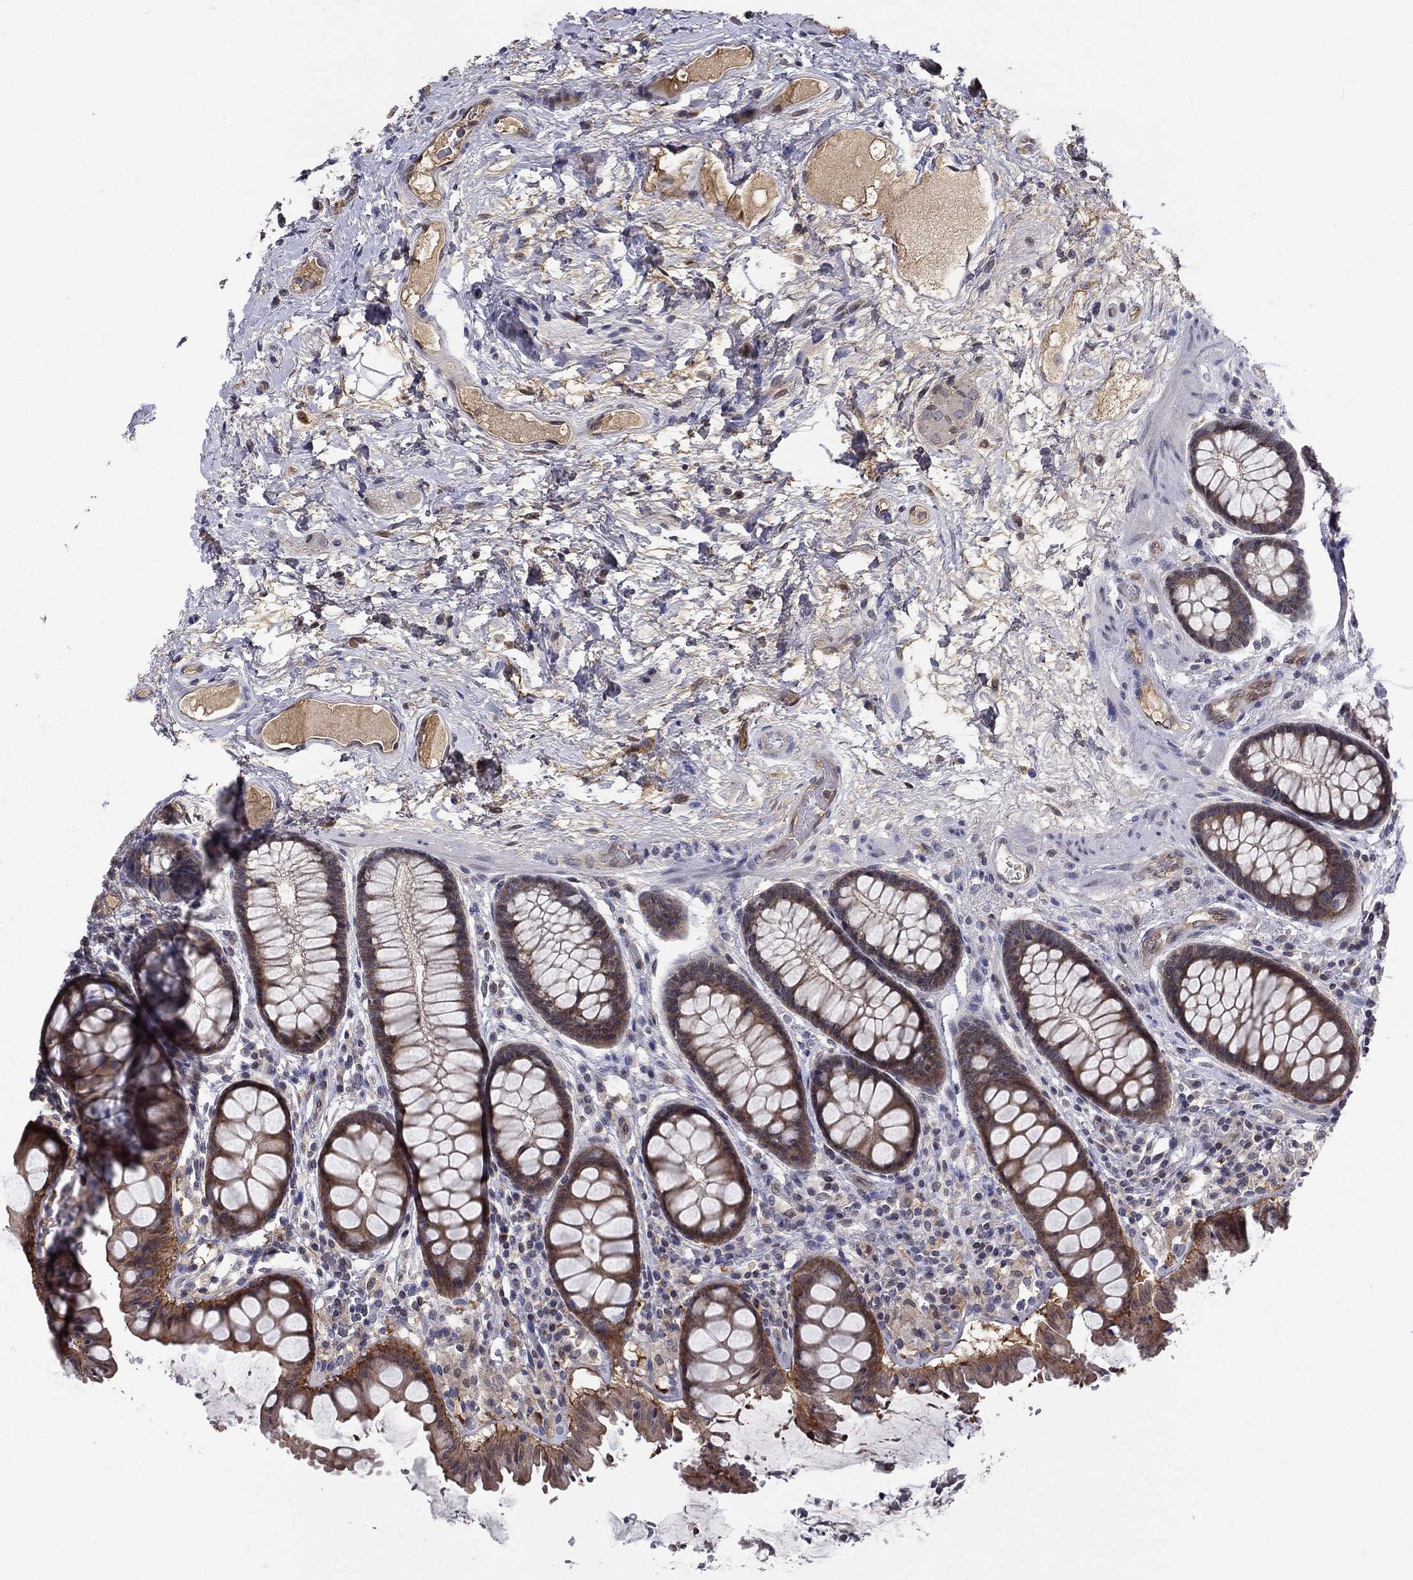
{"staining": {"intensity": "negative", "quantity": "none", "location": "none"}, "tissue": "colon", "cell_type": "Endothelial cells", "image_type": "normal", "snomed": [{"axis": "morphology", "description": "Normal tissue, NOS"}, {"axis": "topography", "description": "Colon"}], "caption": "IHC of benign colon displays no expression in endothelial cells. (Stains: DAB (3,3'-diaminobenzidine) immunohistochemistry (IHC) with hematoxylin counter stain, Microscopy: brightfield microscopy at high magnification).", "gene": "CETN3", "patient": {"sex": "female", "age": 65}}